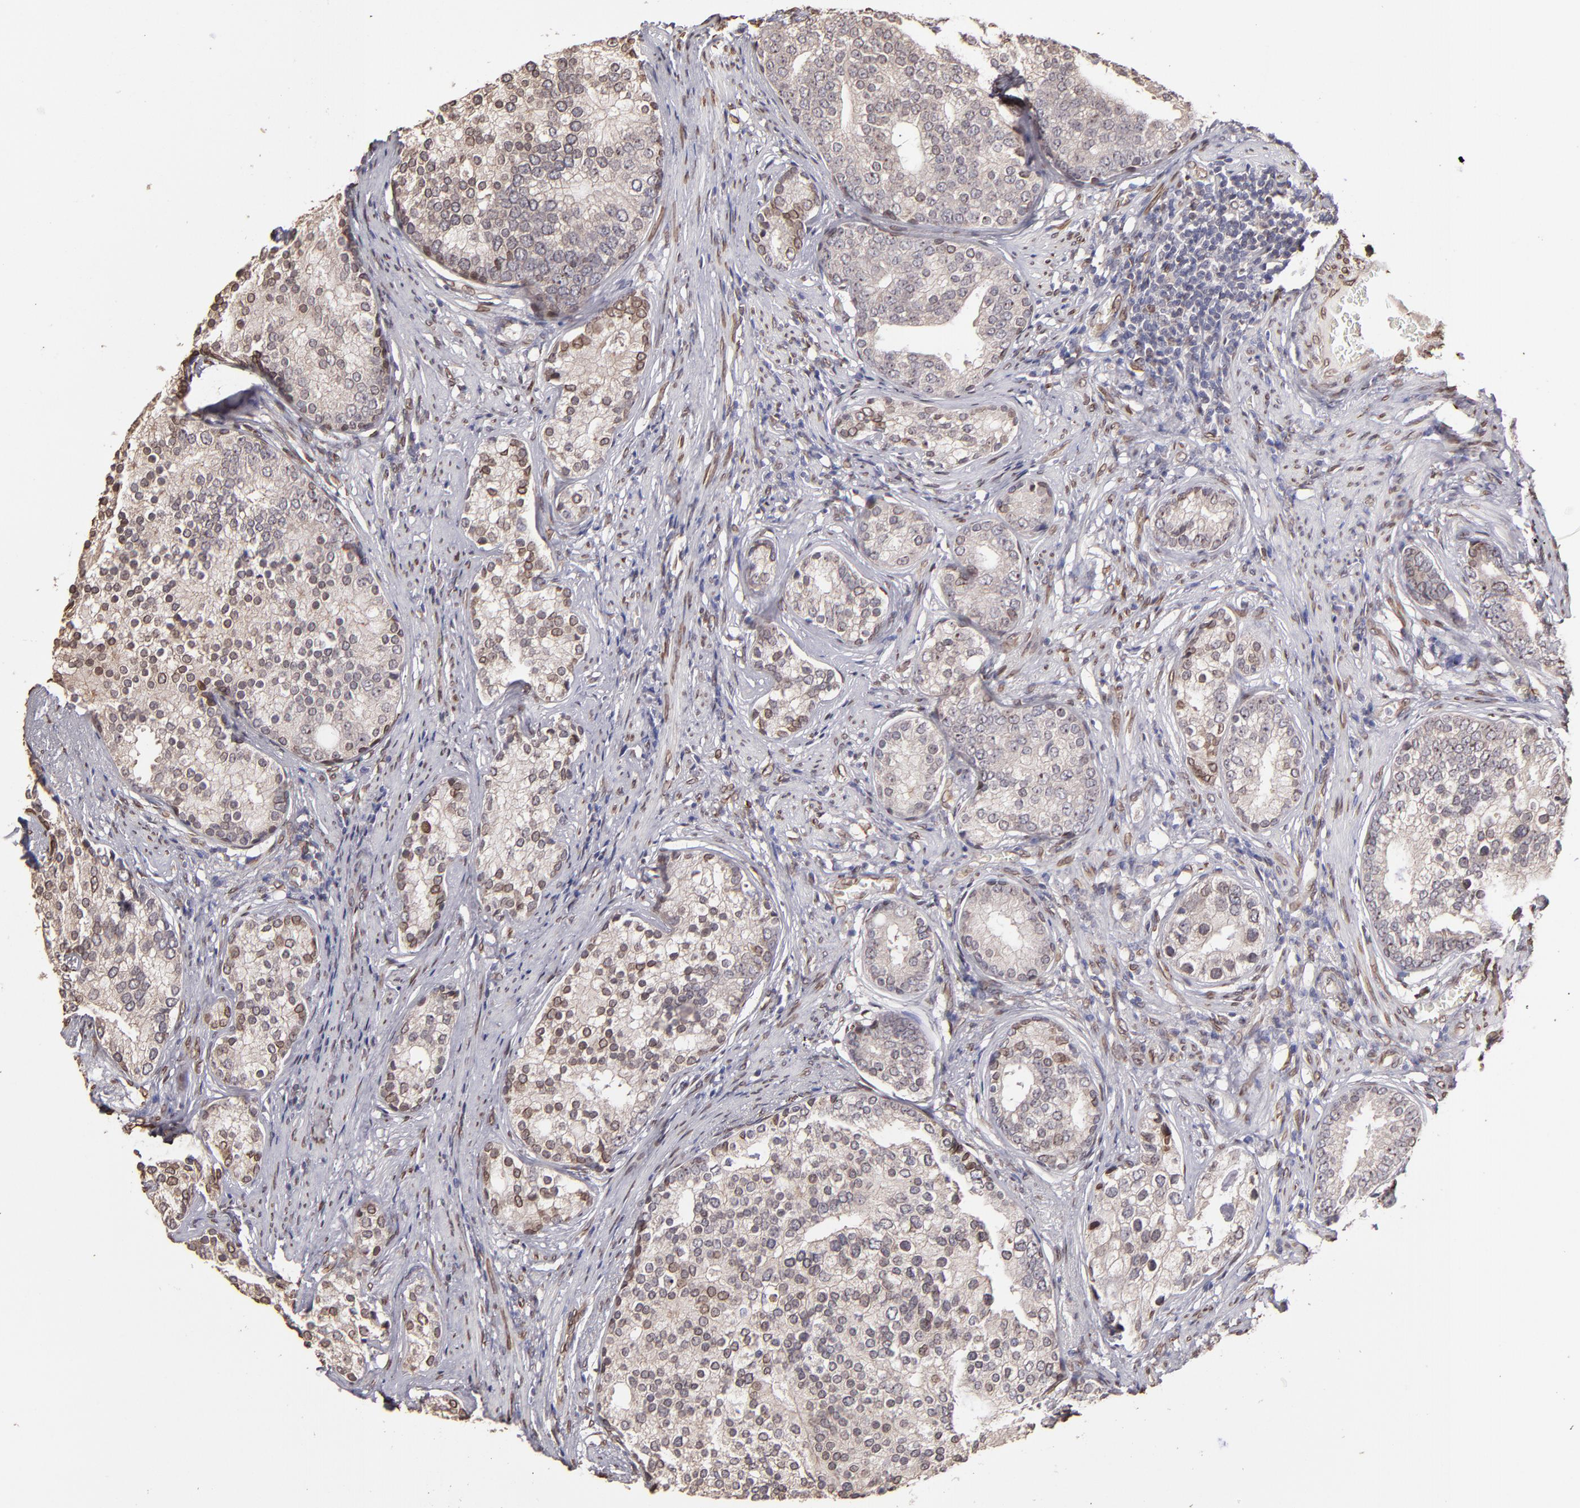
{"staining": {"intensity": "weak", "quantity": "25%-75%", "location": "cytoplasmic/membranous,nuclear"}, "tissue": "prostate cancer", "cell_type": "Tumor cells", "image_type": "cancer", "snomed": [{"axis": "morphology", "description": "Adenocarcinoma, Low grade"}, {"axis": "topography", "description": "Prostate"}], "caption": "IHC of human prostate adenocarcinoma (low-grade) exhibits low levels of weak cytoplasmic/membranous and nuclear positivity in about 25%-75% of tumor cells.", "gene": "PUM3", "patient": {"sex": "male", "age": 71}}